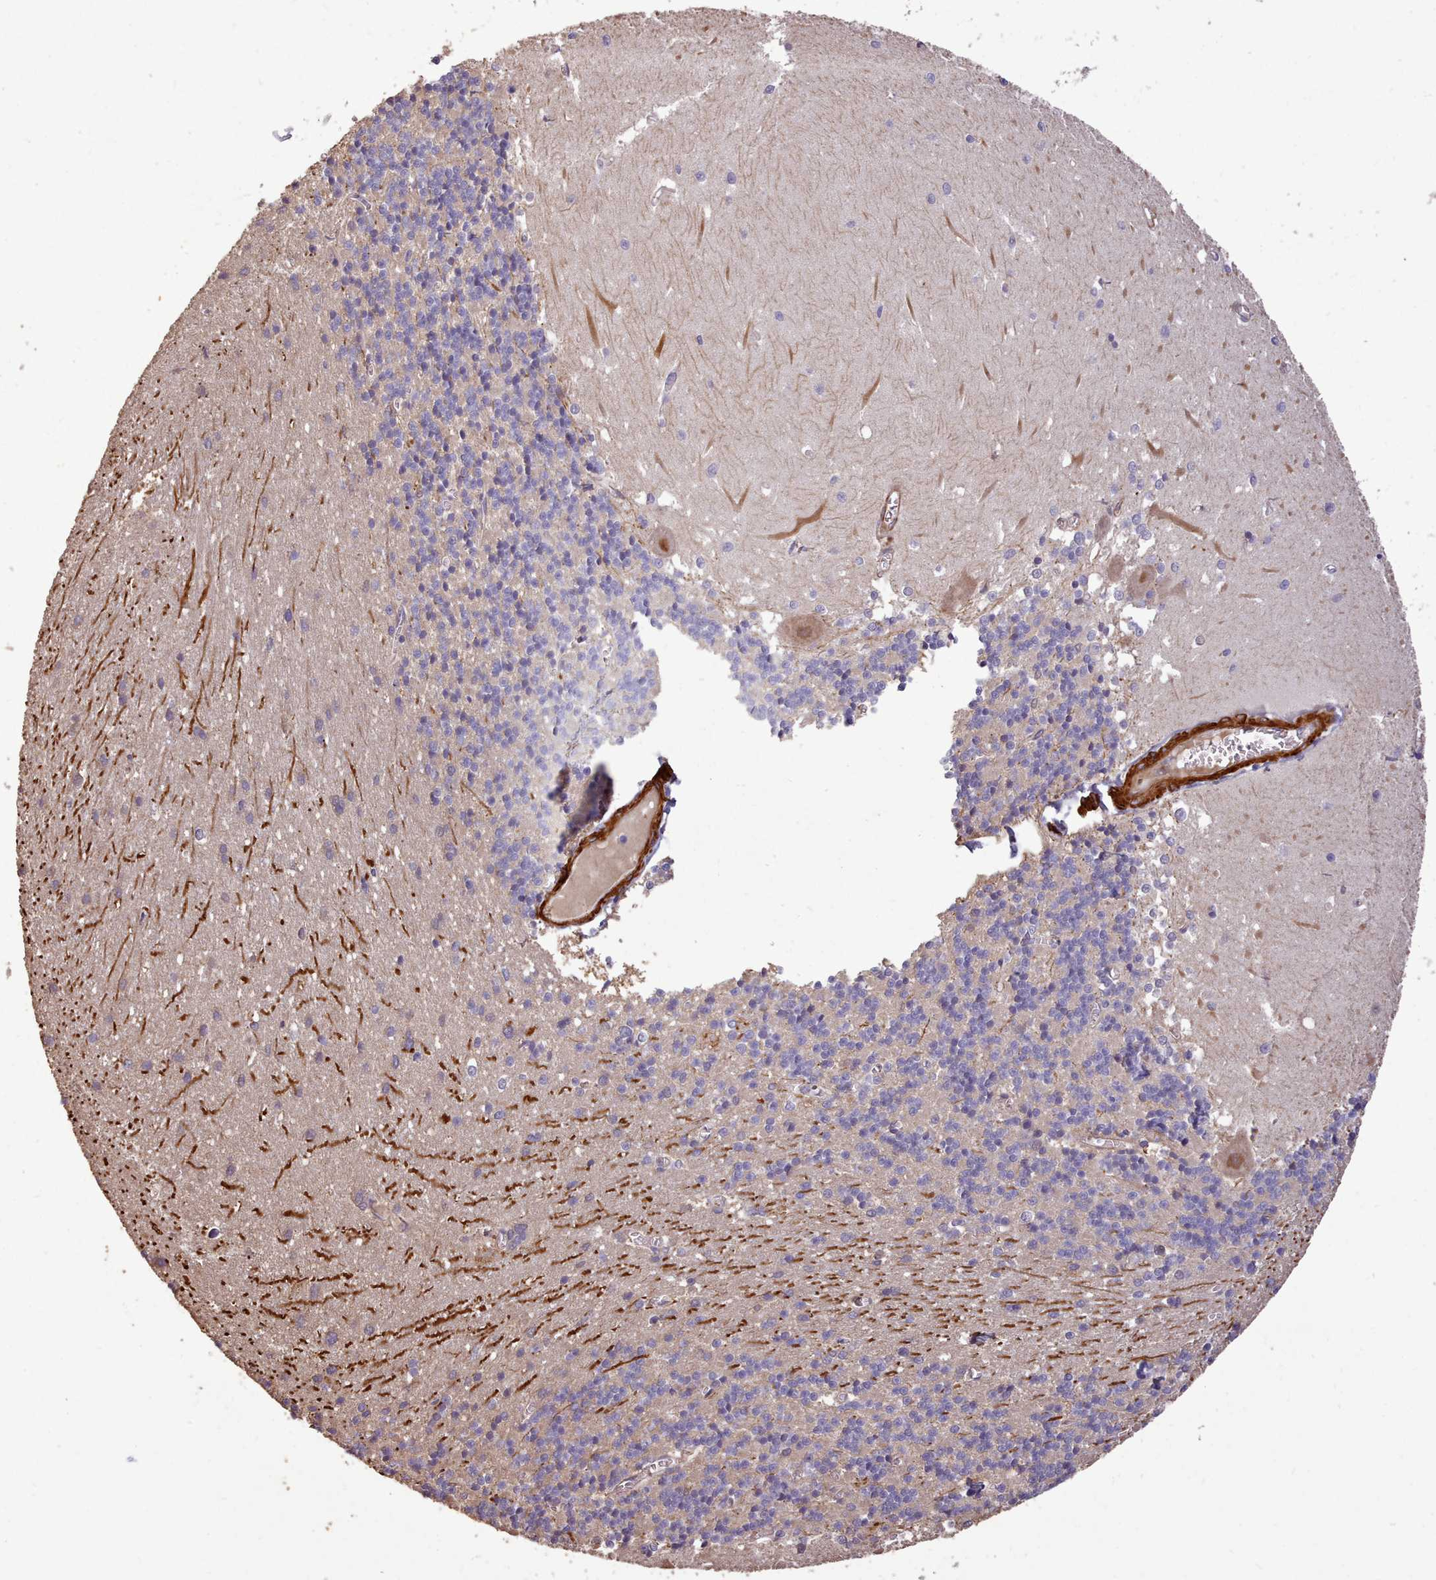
{"staining": {"intensity": "negative", "quantity": "none", "location": "none"}, "tissue": "cerebellum", "cell_type": "Cells in granular layer", "image_type": "normal", "snomed": [{"axis": "morphology", "description": "Normal tissue, NOS"}, {"axis": "topography", "description": "Cerebellum"}], "caption": "The IHC micrograph has no significant positivity in cells in granular layer of cerebellum. (Stains: DAB immunohistochemistry (IHC) with hematoxylin counter stain, Microscopy: brightfield microscopy at high magnification).", "gene": "NLRC4", "patient": {"sex": "male", "age": 37}}